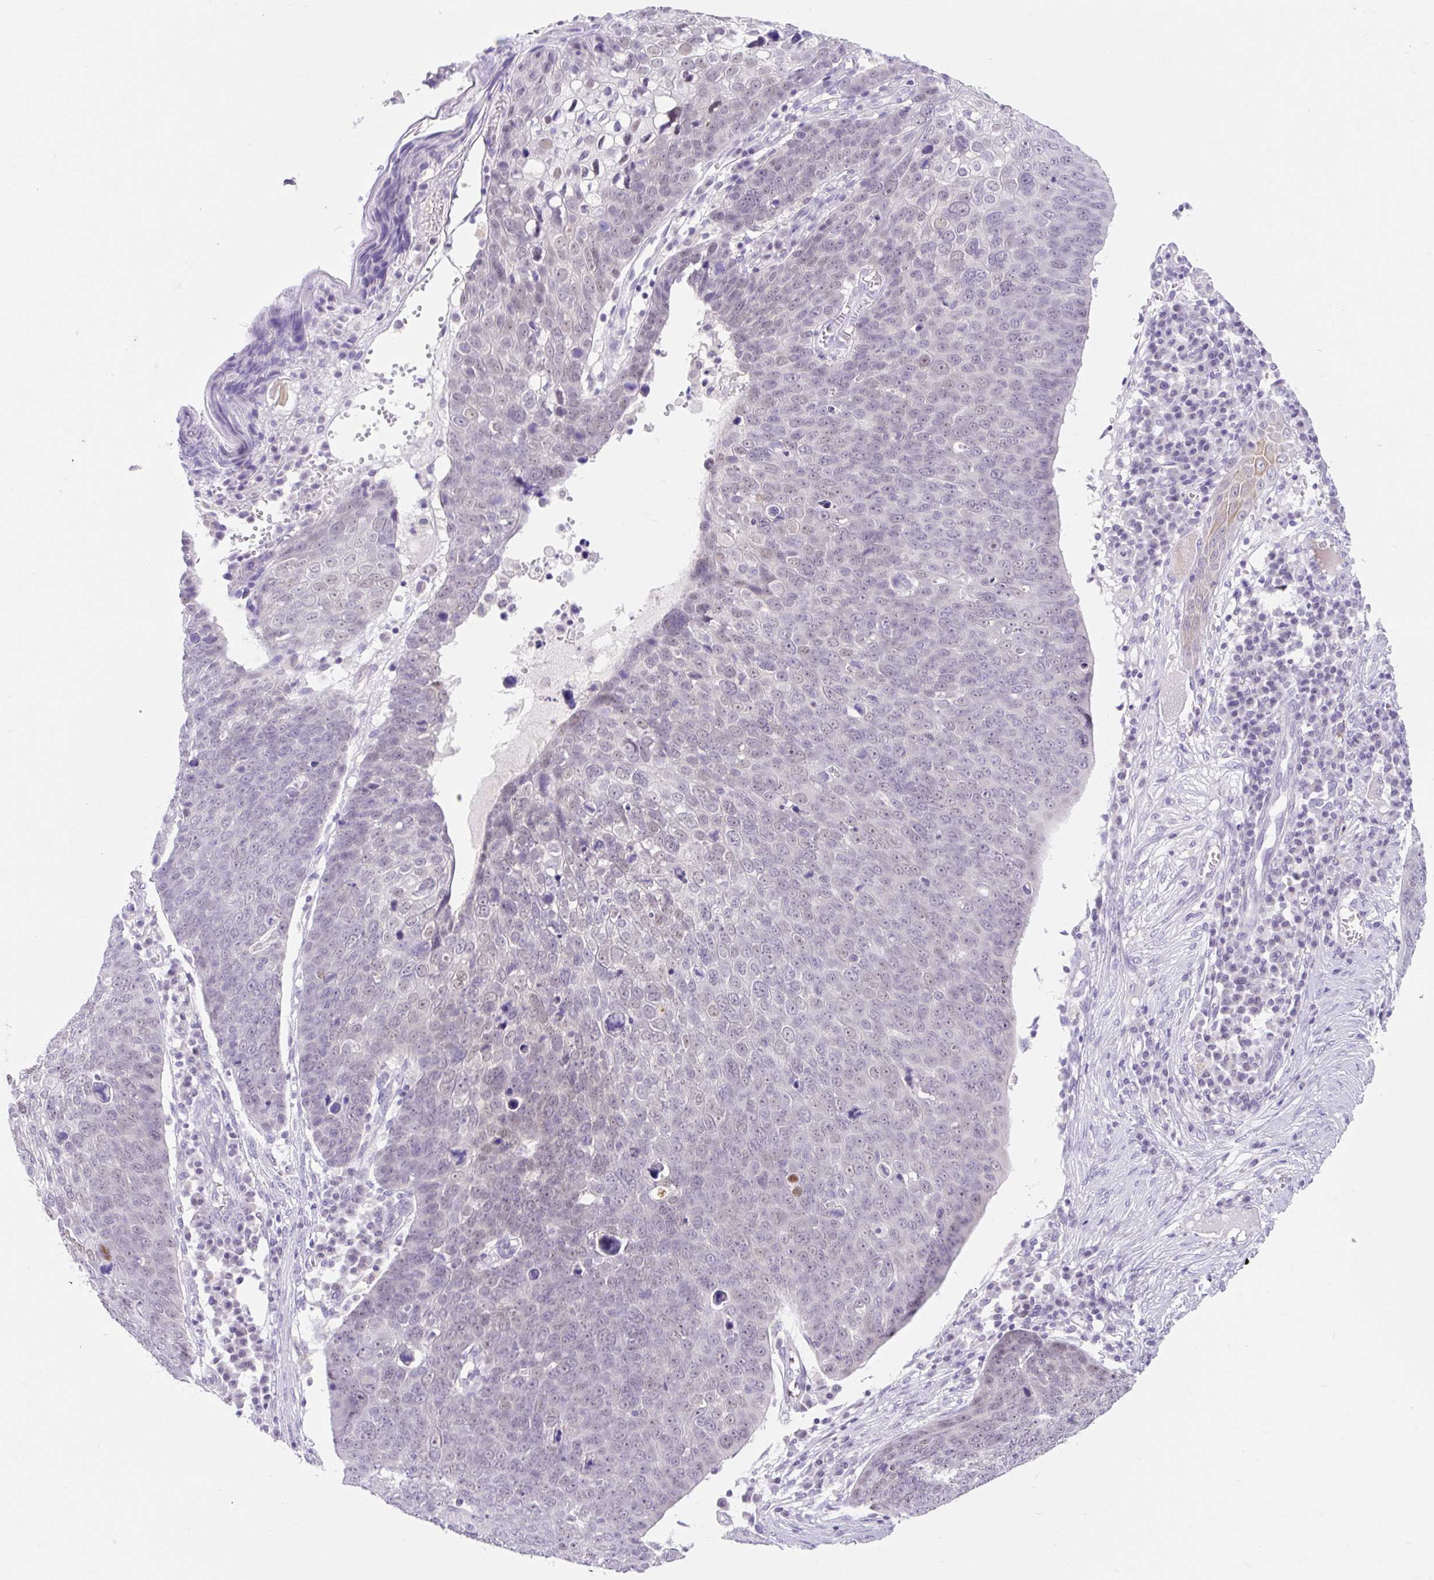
{"staining": {"intensity": "negative", "quantity": "none", "location": "none"}, "tissue": "skin cancer", "cell_type": "Tumor cells", "image_type": "cancer", "snomed": [{"axis": "morphology", "description": "Squamous cell carcinoma, NOS"}, {"axis": "topography", "description": "Skin"}], "caption": "Skin cancer stained for a protein using immunohistochemistry displays no positivity tumor cells.", "gene": "ITPK1", "patient": {"sex": "male", "age": 71}}